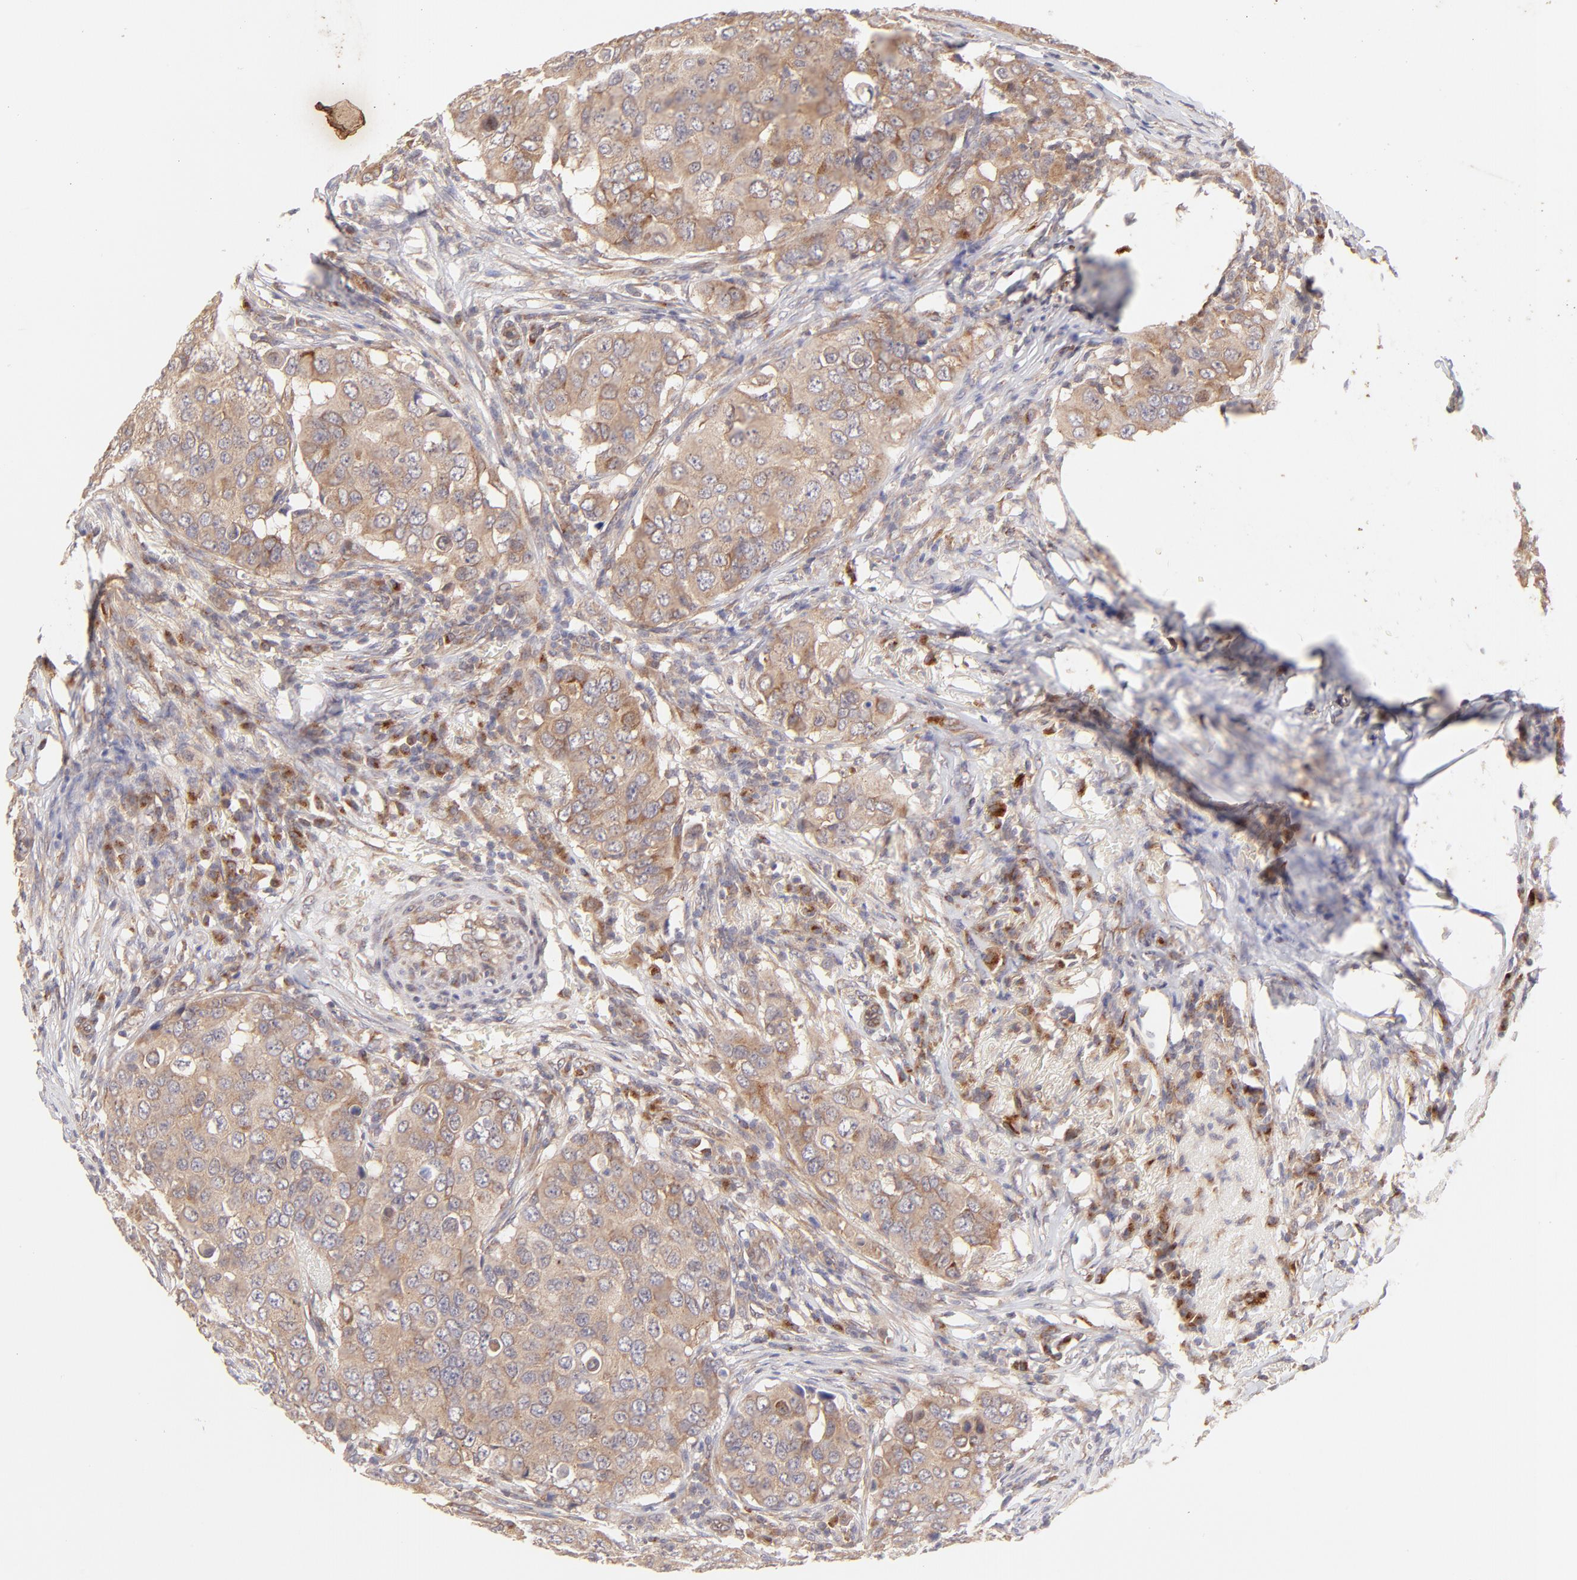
{"staining": {"intensity": "moderate", "quantity": ">75%", "location": "cytoplasmic/membranous"}, "tissue": "breast cancer", "cell_type": "Tumor cells", "image_type": "cancer", "snomed": [{"axis": "morphology", "description": "Duct carcinoma"}, {"axis": "topography", "description": "Breast"}], "caption": "Breast cancer (invasive ductal carcinoma) tissue reveals moderate cytoplasmic/membranous expression in approximately >75% of tumor cells", "gene": "TNRC6B", "patient": {"sex": "female", "age": 54}}